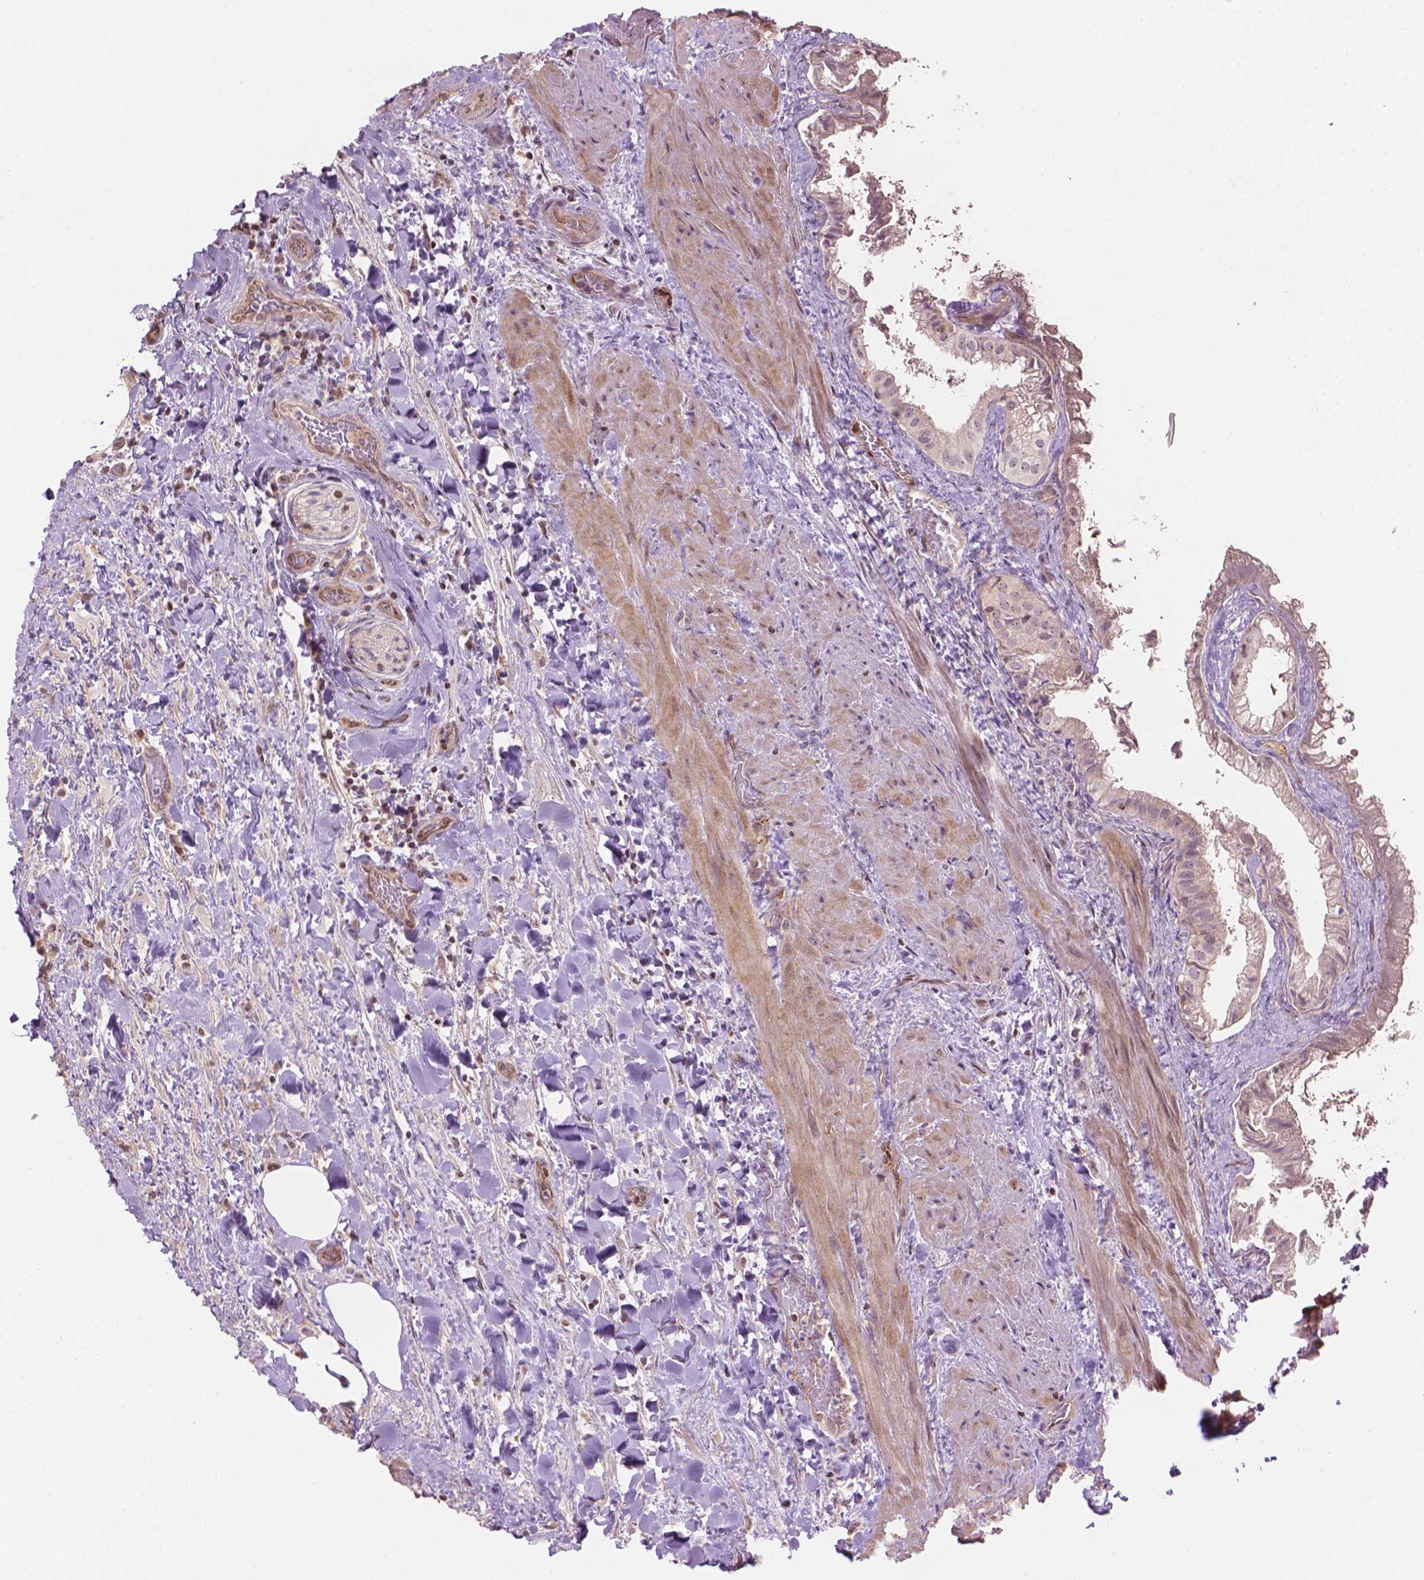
{"staining": {"intensity": "weak", "quantity": "25%-75%", "location": "cytoplasmic/membranous,nuclear"}, "tissue": "gallbladder", "cell_type": "Glandular cells", "image_type": "normal", "snomed": [{"axis": "morphology", "description": "Normal tissue, NOS"}, {"axis": "topography", "description": "Gallbladder"}], "caption": "DAB immunohistochemical staining of benign gallbladder demonstrates weak cytoplasmic/membranous,nuclear protein positivity in approximately 25%-75% of glandular cells. (IHC, brightfield microscopy, high magnification).", "gene": "SMC2", "patient": {"sex": "male", "age": 70}}